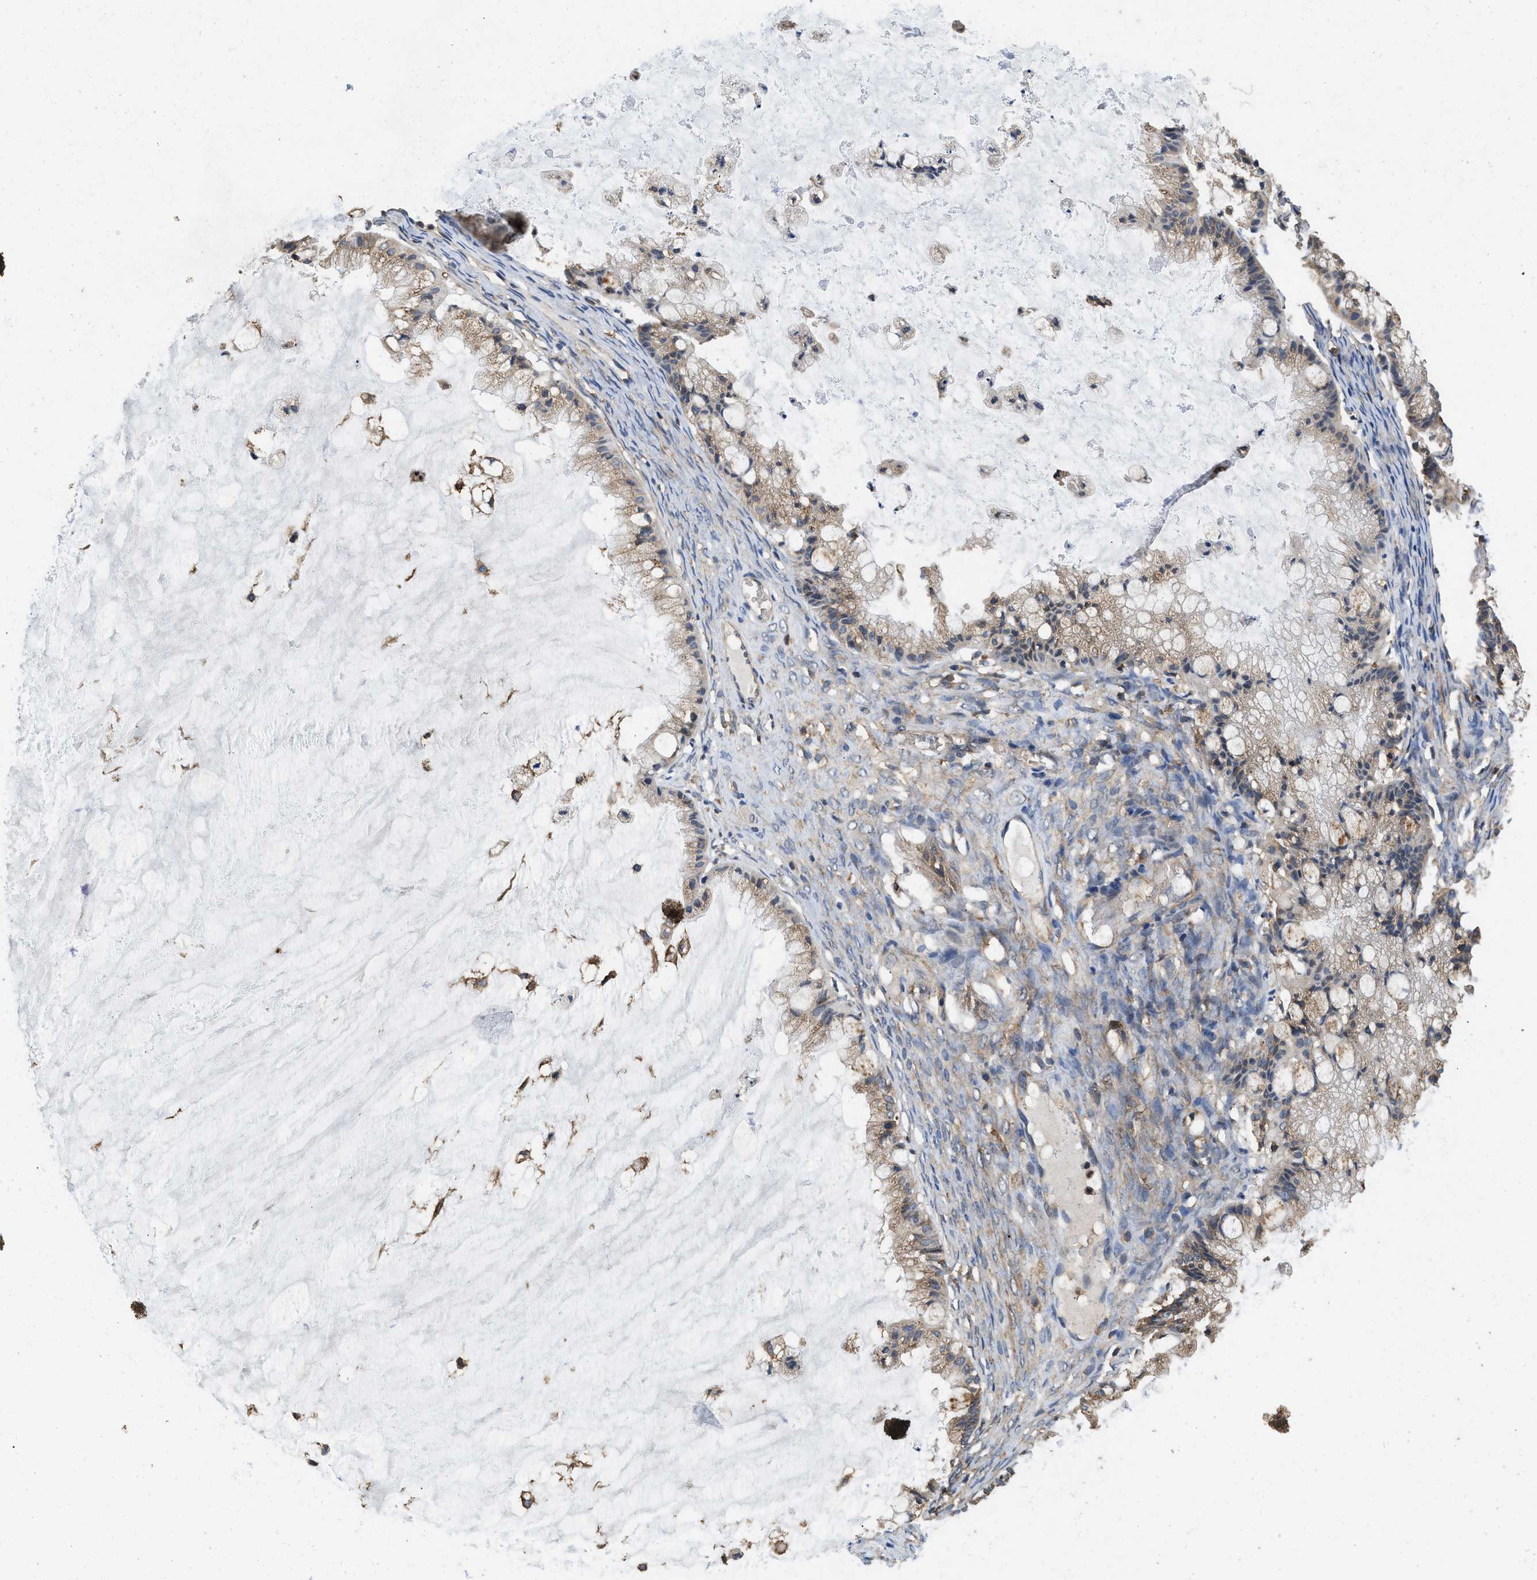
{"staining": {"intensity": "weak", "quantity": ">75%", "location": "cytoplasmic/membranous"}, "tissue": "ovarian cancer", "cell_type": "Tumor cells", "image_type": "cancer", "snomed": [{"axis": "morphology", "description": "Cystadenocarcinoma, mucinous, NOS"}, {"axis": "topography", "description": "Ovary"}], "caption": "A low amount of weak cytoplasmic/membranous positivity is identified in about >75% of tumor cells in mucinous cystadenocarcinoma (ovarian) tissue.", "gene": "LINGO2", "patient": {"sex": "female", "age": 57}}